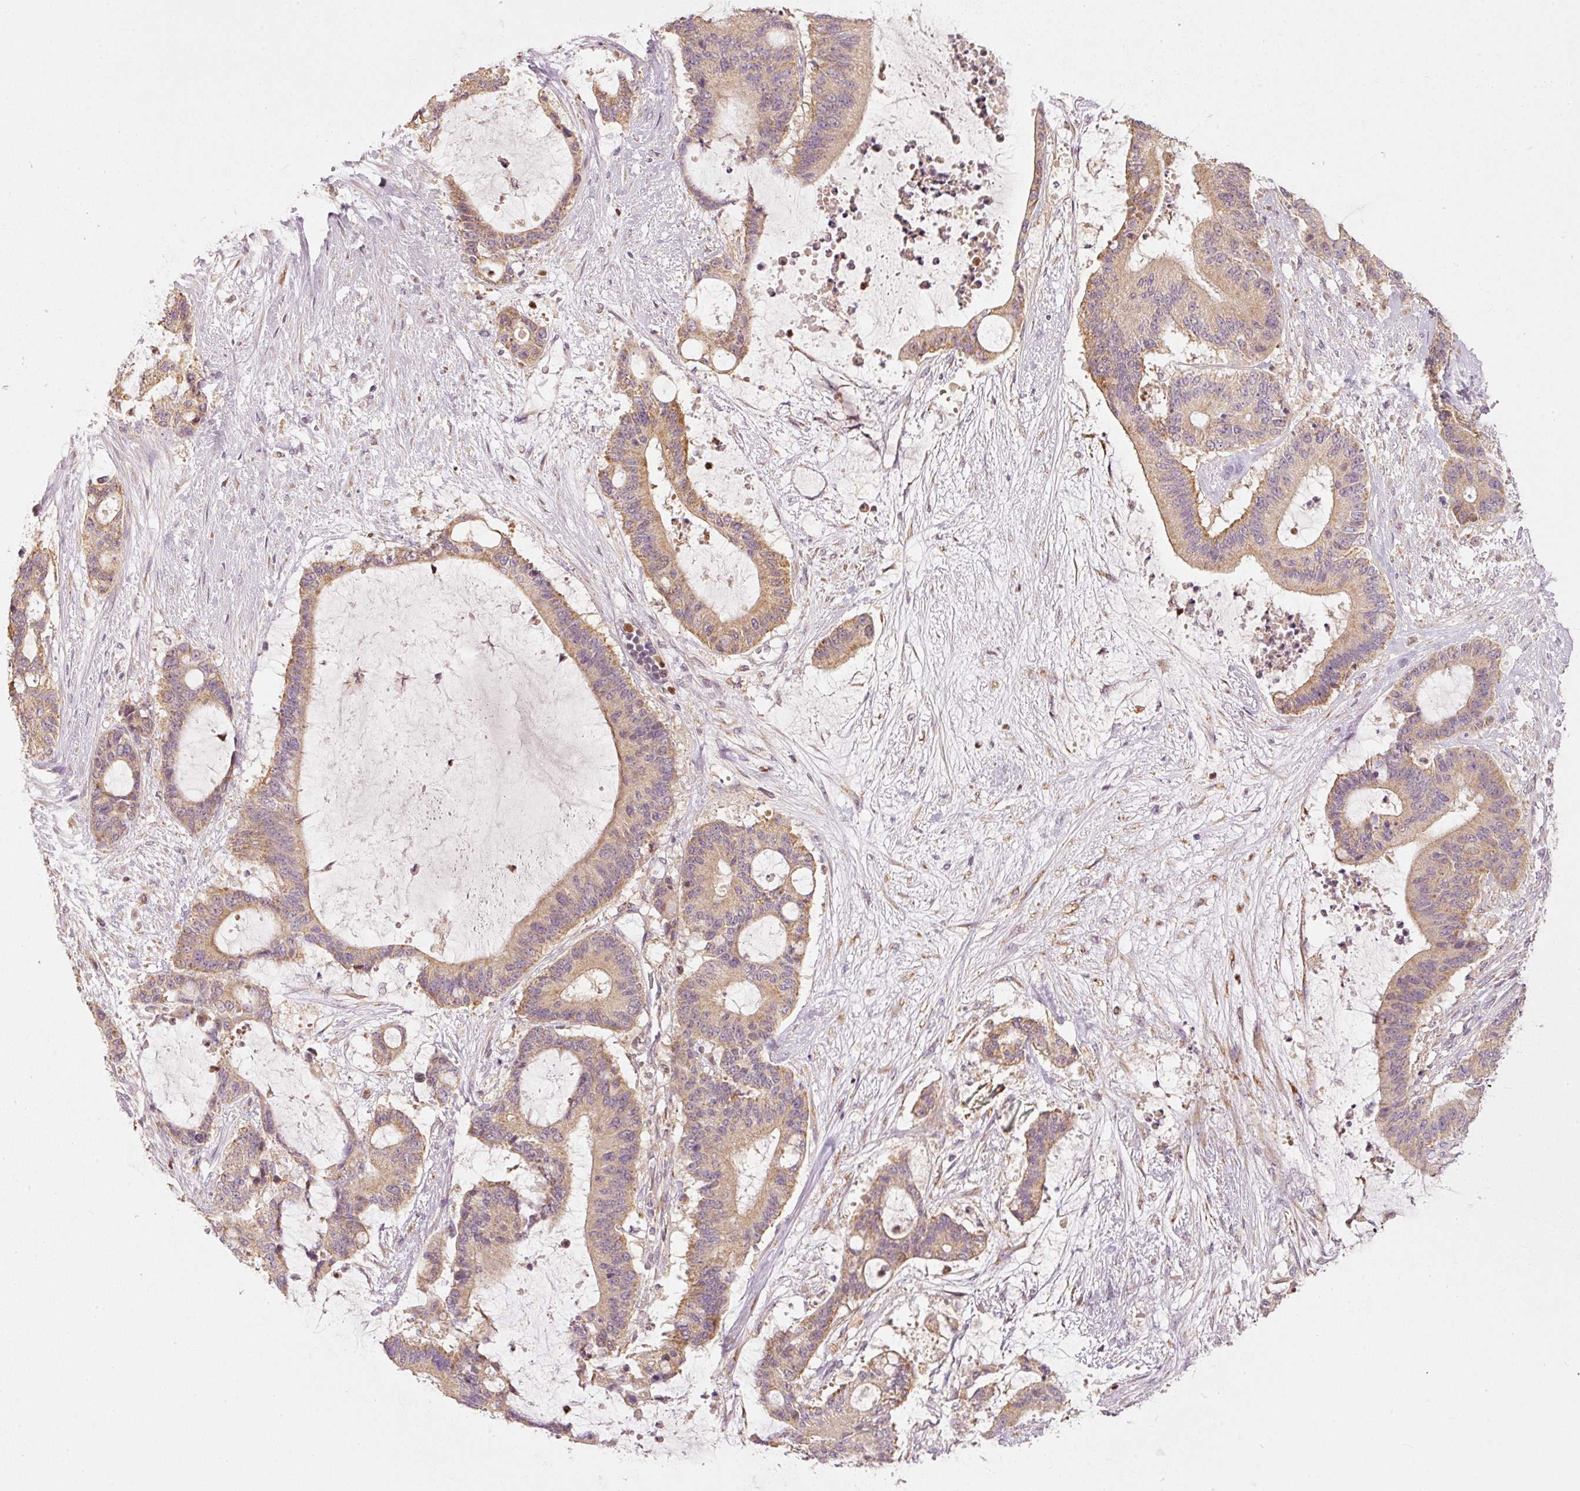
{"staining": {"intensity": "moderate", "quantity": ">75%", "location": "cytoplasmic/membranous"}, "tissue": "liver cancer", "cell_type": "Tumor cells", "image_type": "cancer", "snomed": [{"axis": "morphology", "description": "Normal tissue, NOS"}, {"axis": "morphology", "description": "Cholangiocarcinoma"}, {"axis": "topography", "description": "Liver"}, {"axis": "topography", "description": "Peripheral nerve tissue"}], "caption": "Moderate cytoplasmic/membranous expression for a protein is seen in about >75% of tumor cells of liver cancer (cholangiocarcinoma) using immunohistochemistry (IHC).", "gene": "MTHFD1L", "patient": {"sex": "female", "age": 73}}